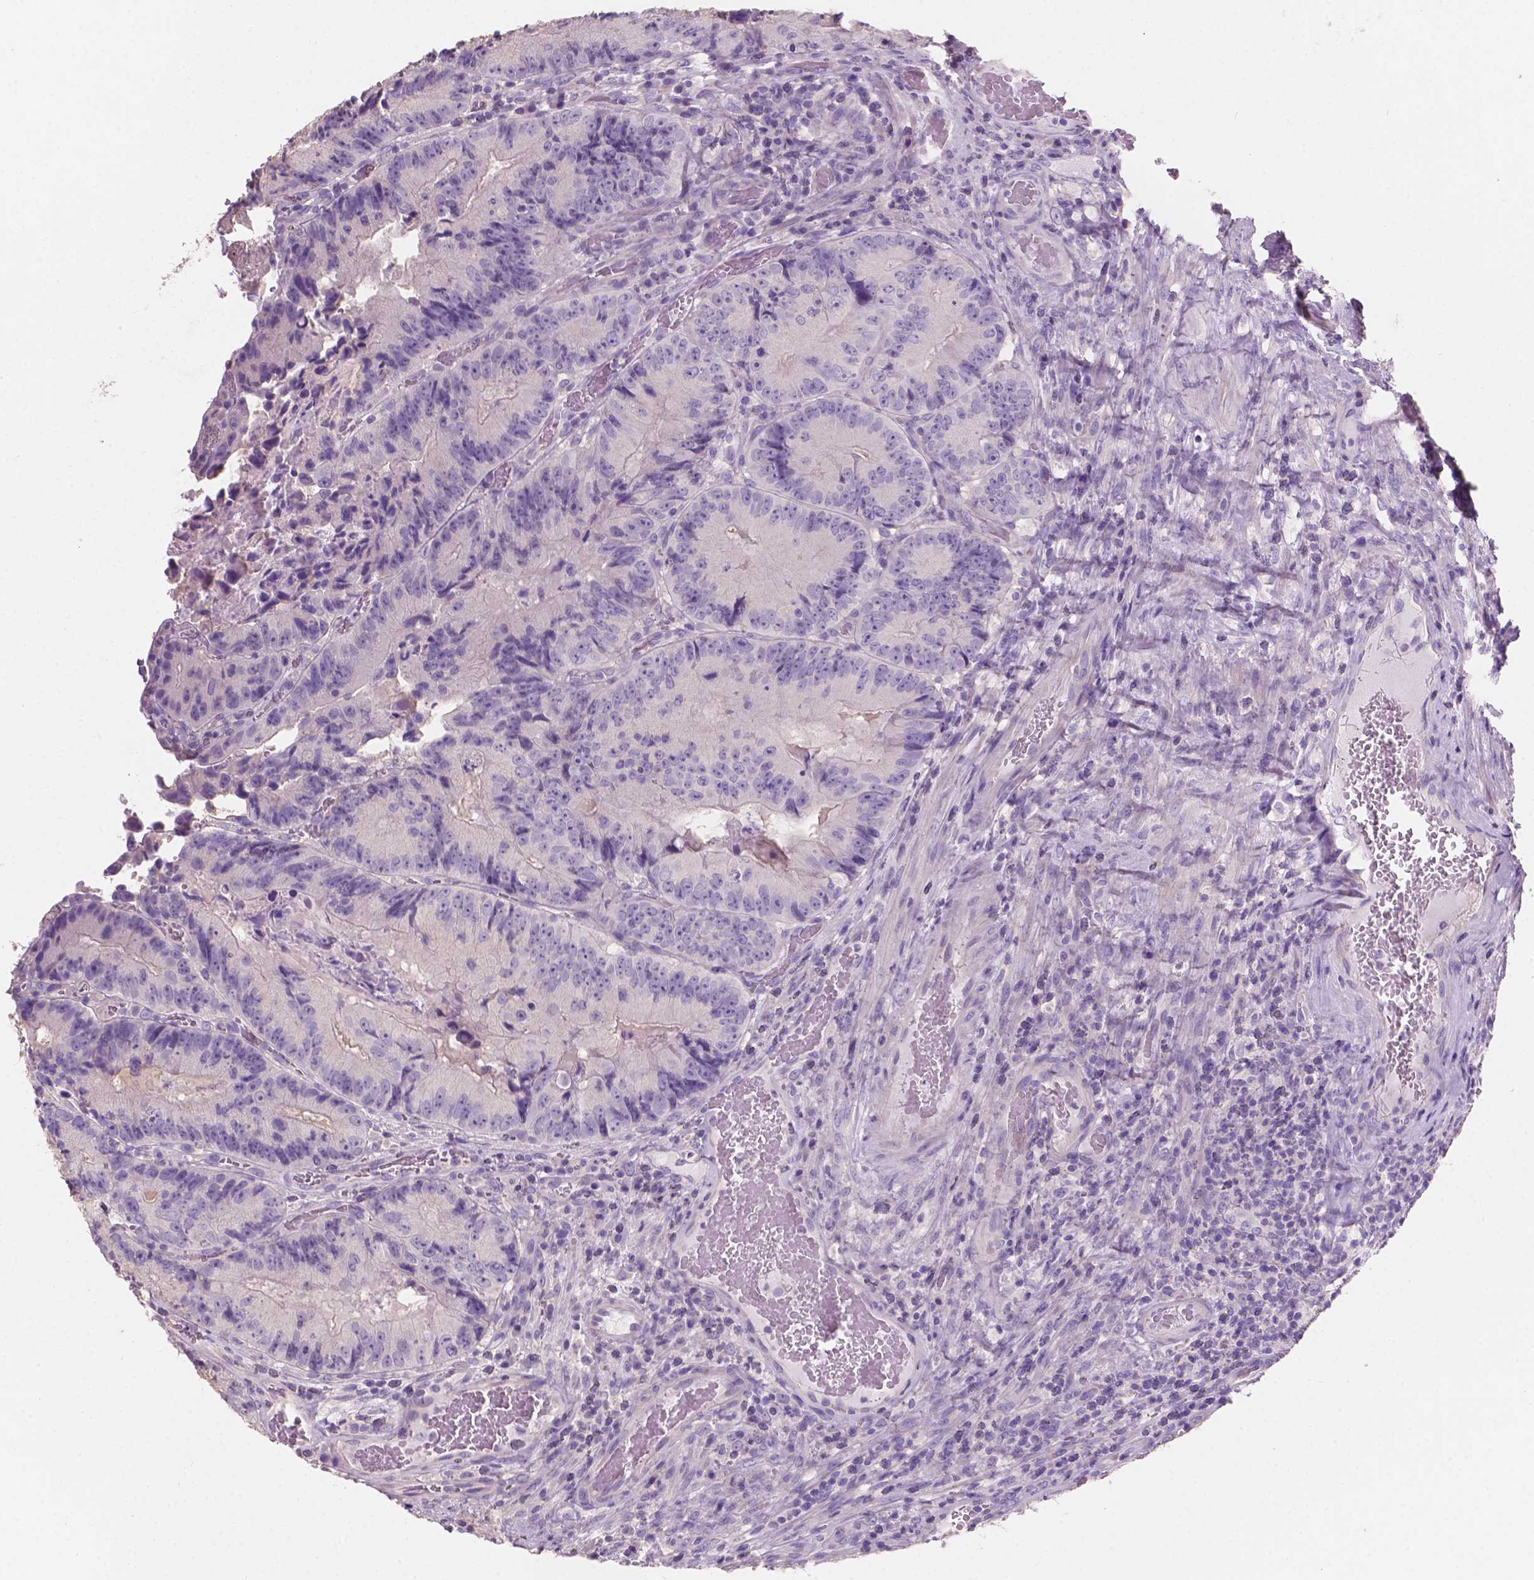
{"staining": {"intensity": "negative", "quantity": "none", "location": "none"}, "tissue": "colorectal cancer", "cell_type": "Tumor cells", "image_type": "cancer", "snomed": [{"axis": "morphology", "description": "Adenocarcinoma, NOS"}, {"axis": "topography", "description": "Colon"}], "caption": "Immunohistochemistry (IHC) histopathology image of human colorectal cancer (adenocarcinoma) stained for a protein (brown), which shows no expression in tumor cells.", "gene": "SBSN", "patient": {"sex": "female", "age": 86}}